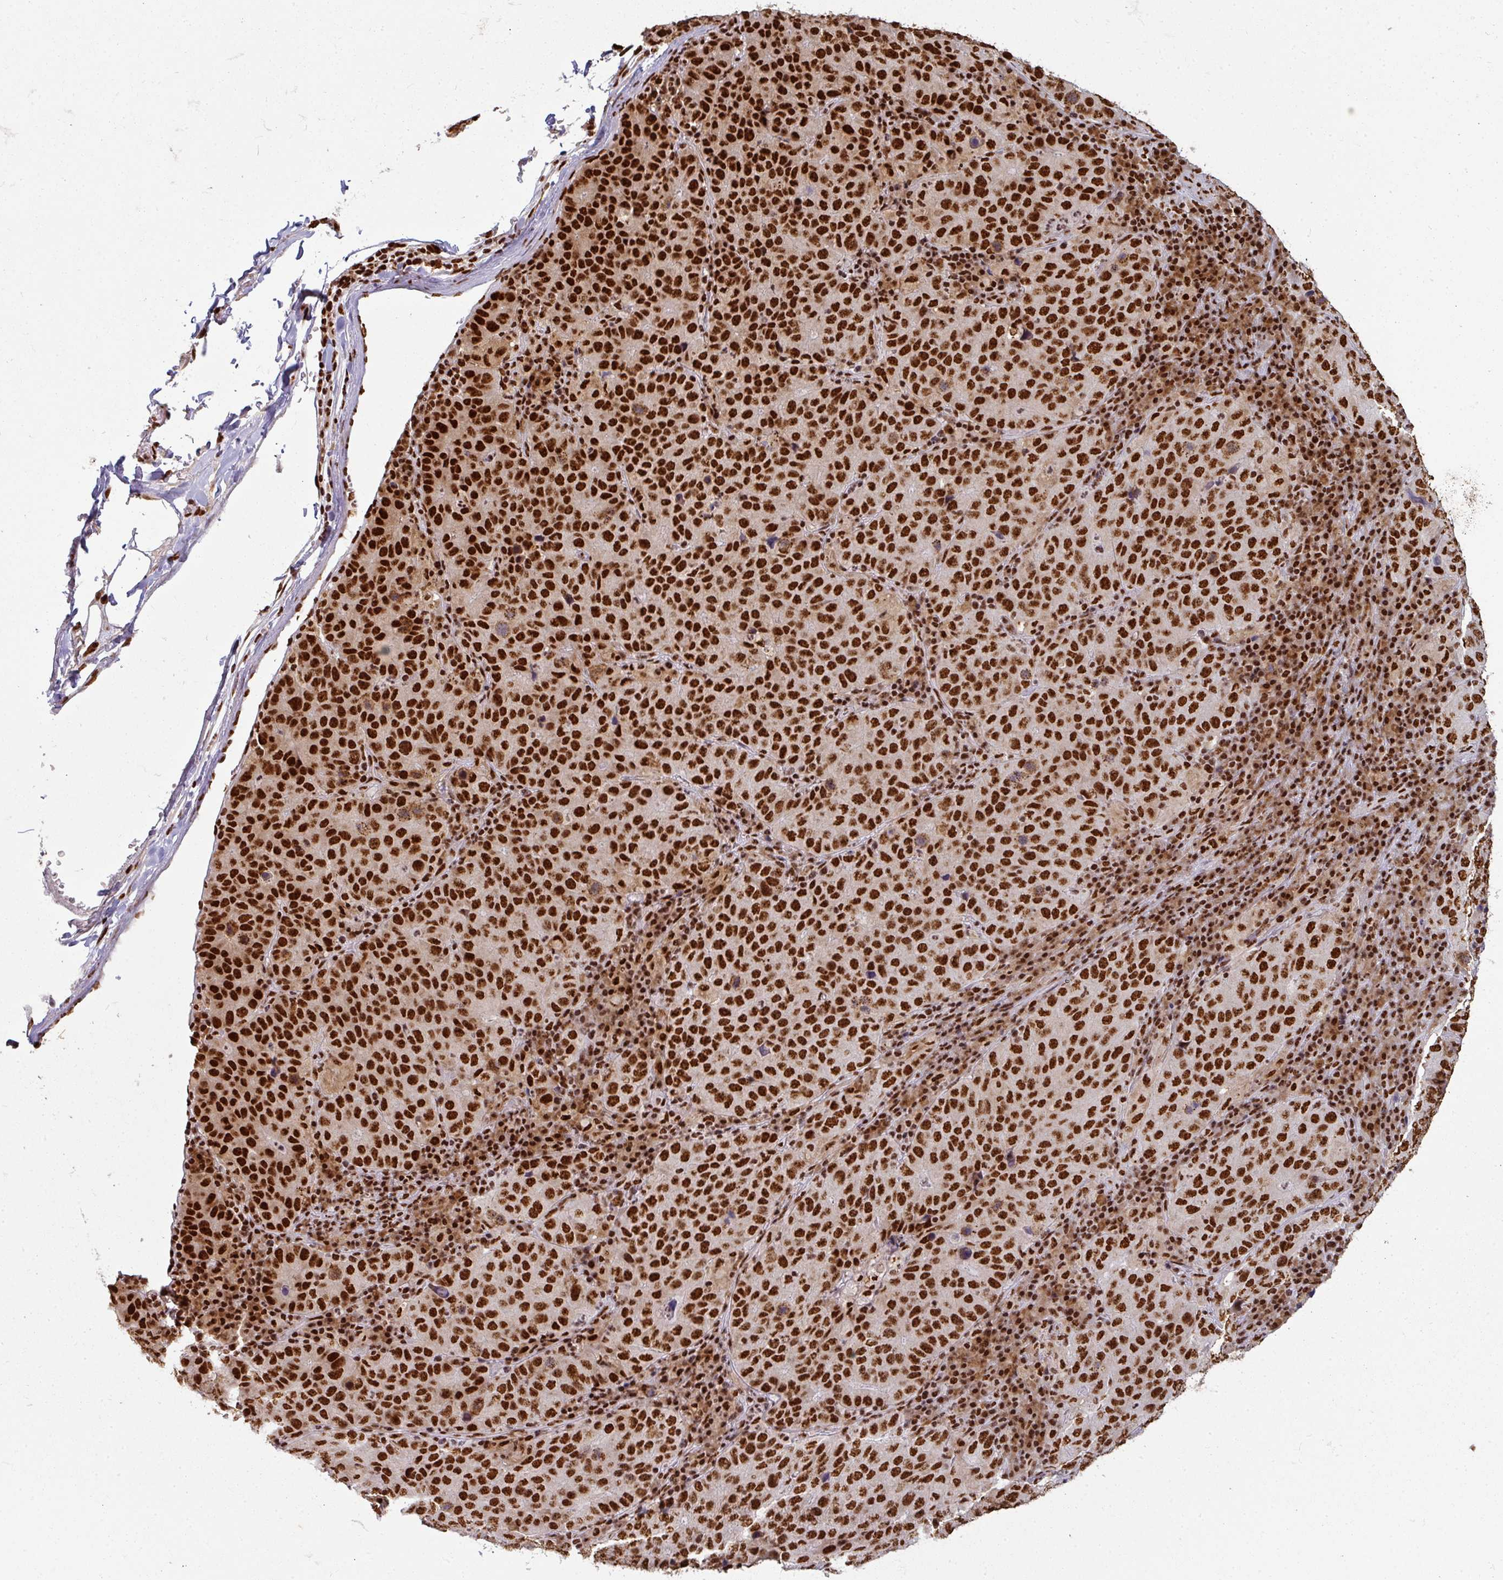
{"staining": {"intensity": "strong", "quantity": ">75%", "location": "nuclear"}, "tissue": "stomach cancer", "cell_type": "Tumor cells", "image_type": "cancer", "snomed": [{"axis": "morphology", "description": "Adenocarcinoma, NOS"}, {"axis": "topography", "description": "Stomach"}], "caption": "Immunohistochemistry histopathology image of stomach adenocarcinoma stained for a protein (brown), which displays high levels of strong nuclear positivity in about >75% of tumor cells.", "gene": "SIK3", "patient": {"sex": "male", "age": 71}}